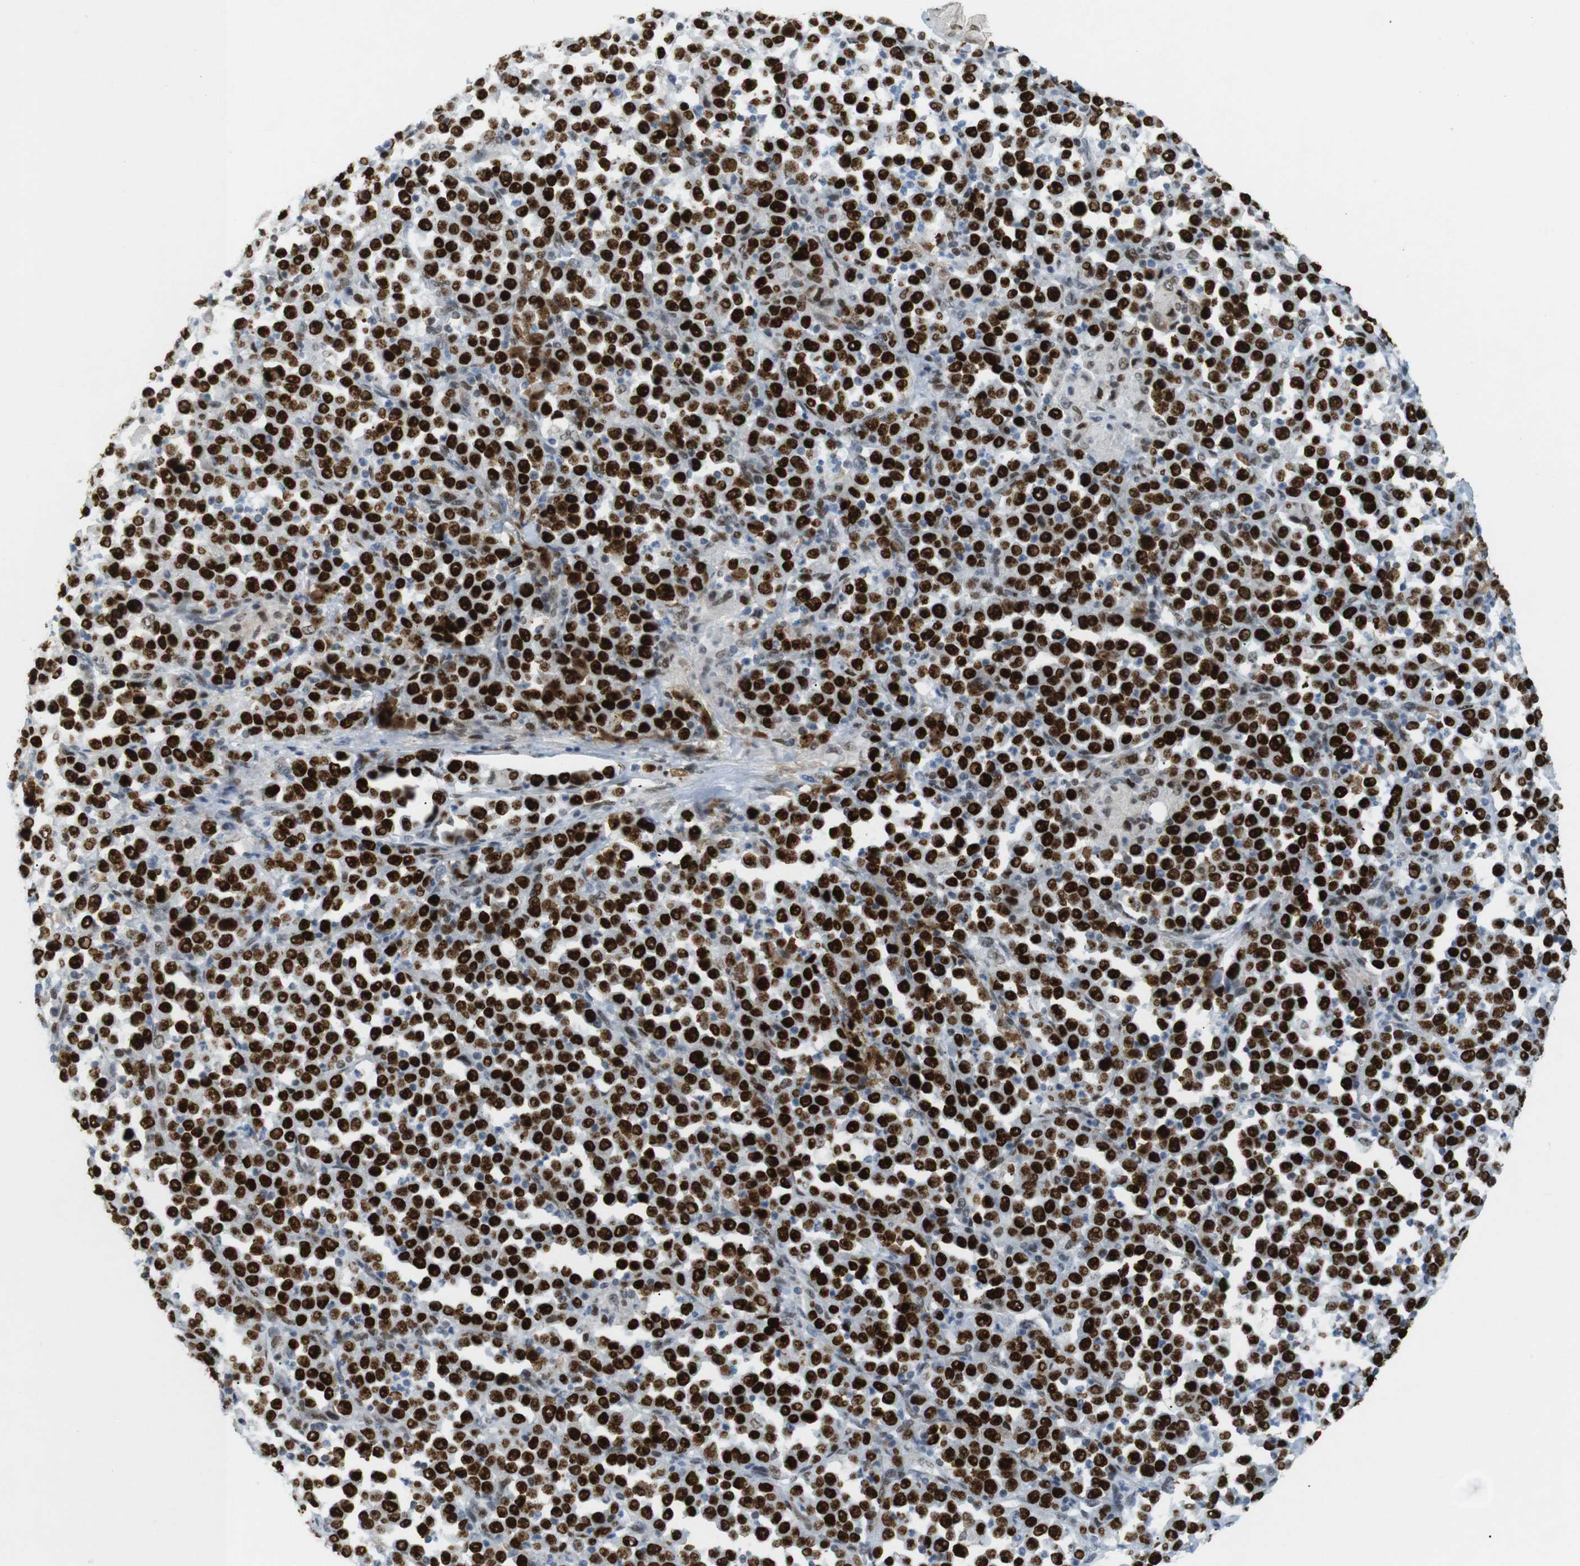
{"staining": {"intensity": "strong", "quantity": ">75%", "location": "nuclear"}, "tissue": "stomach cancer", "cell_type": "Tumor cells", "image_type": "cancer", "snomed": [{"axis": "morphology", "description": "Normal tissue, NOS"}, {"axis": "morphology", "description": "Adenocarcinoma, NOS"}, {"axis": "topography", "description": "Stomach, upper"}, {"axis": "topography", "description": "Stomach"}], "caption": "About >75% of tumor cells in stomach cancer (adenocarcinoma) demonstrate strong nuclear protein expression as visualized by brown immunohistochemical staining.", "gene": "RIOX2", "patient": {"sex": "male", "age": 59}}